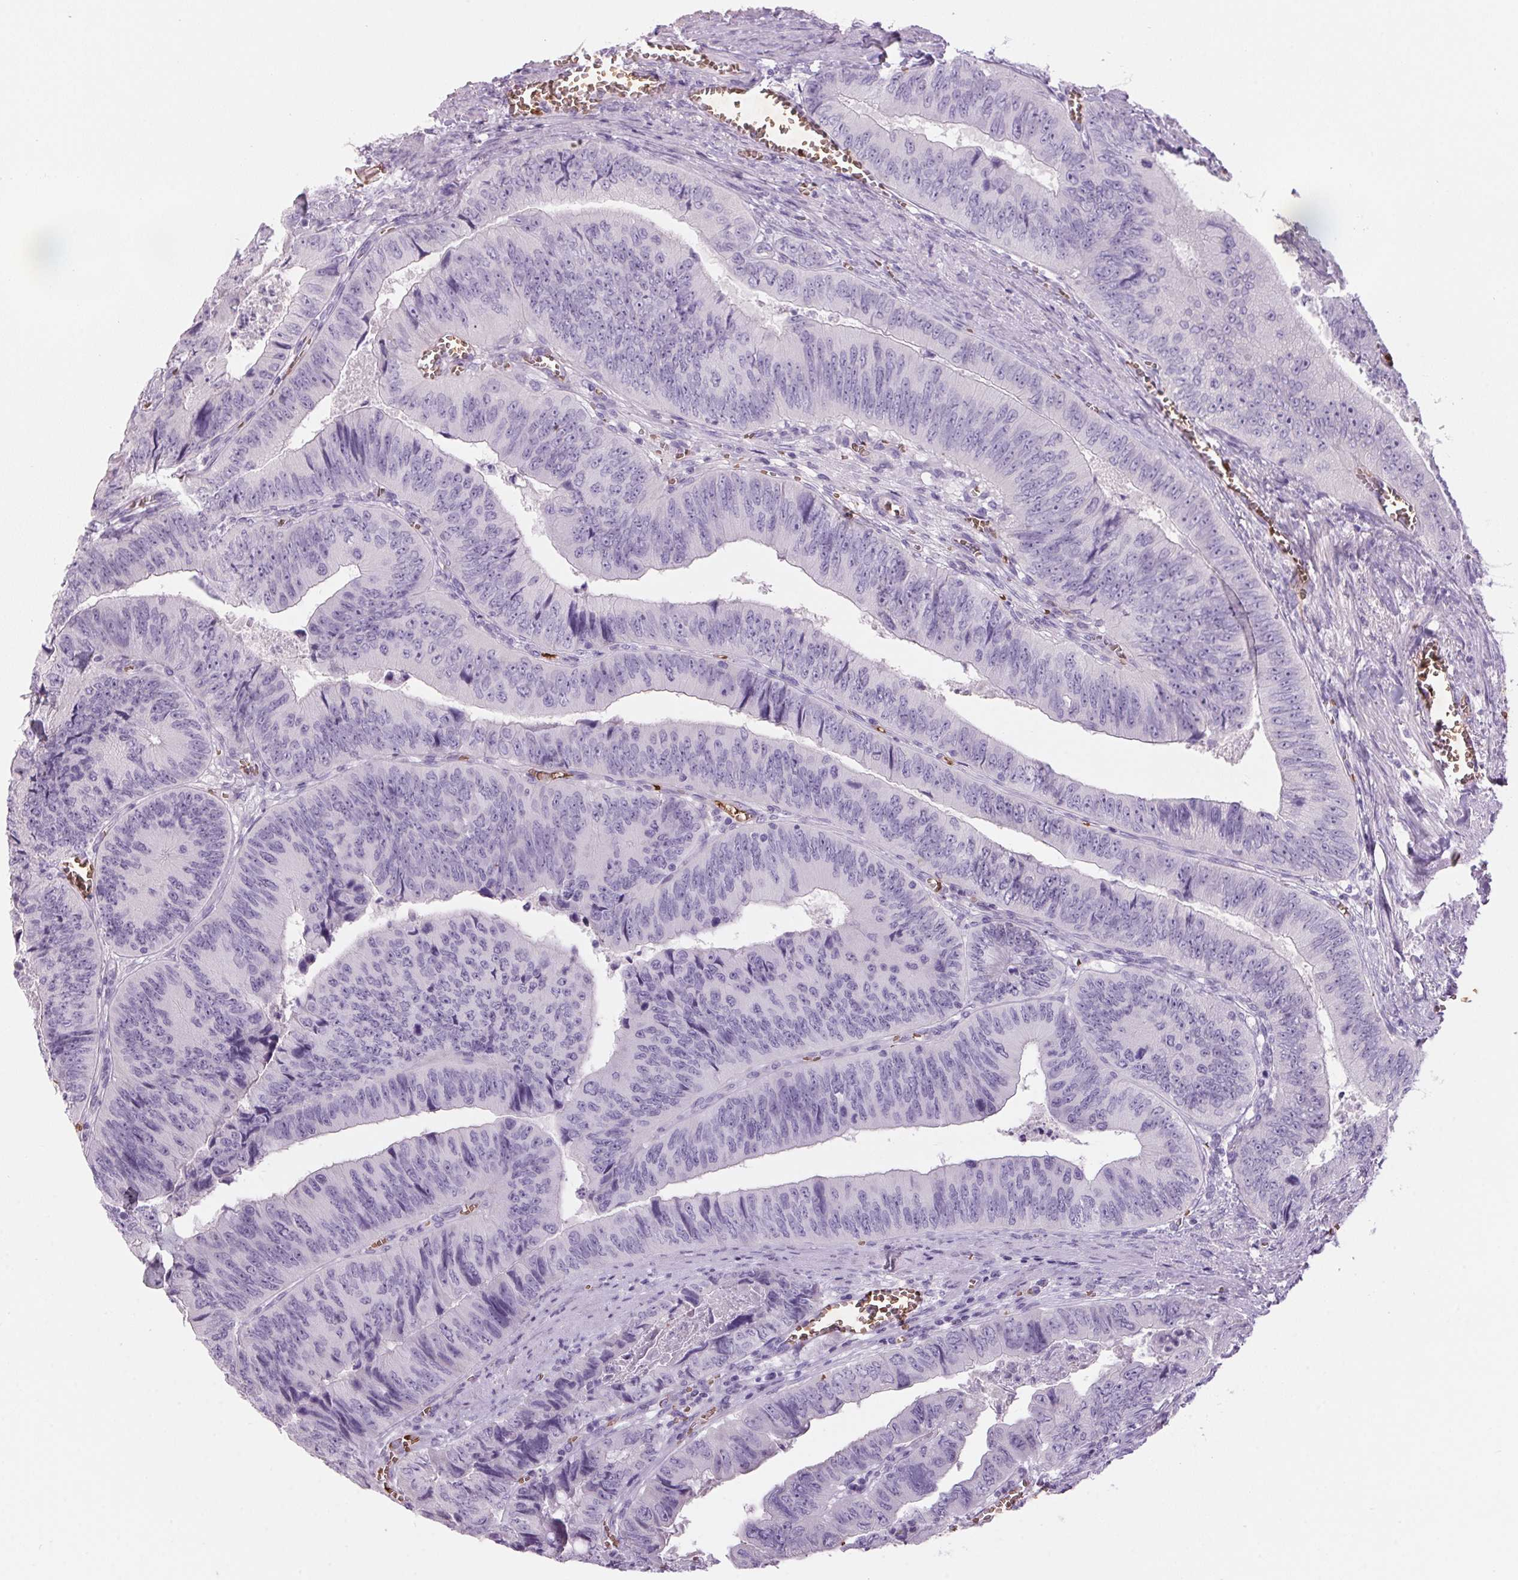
{"staining": {"intensity": "negative", "quantity": "none", "location": "none"}, "tissue": "colorectal cancer", "cell_type": "Tumor cells", "image_type": "cancer", "snomed": [{"axis": "morphology", "description": "Adenocarcinoma, NOS"}, {"axis": "topography", "description": "Colon"}], "caption": "This is an IHC micrograph of colorectal cancer (adenocarcinoma). There is no positivity in tumor cells.", "gene": "HBQ1", "patient": {"sex": "female", "age": 84}}